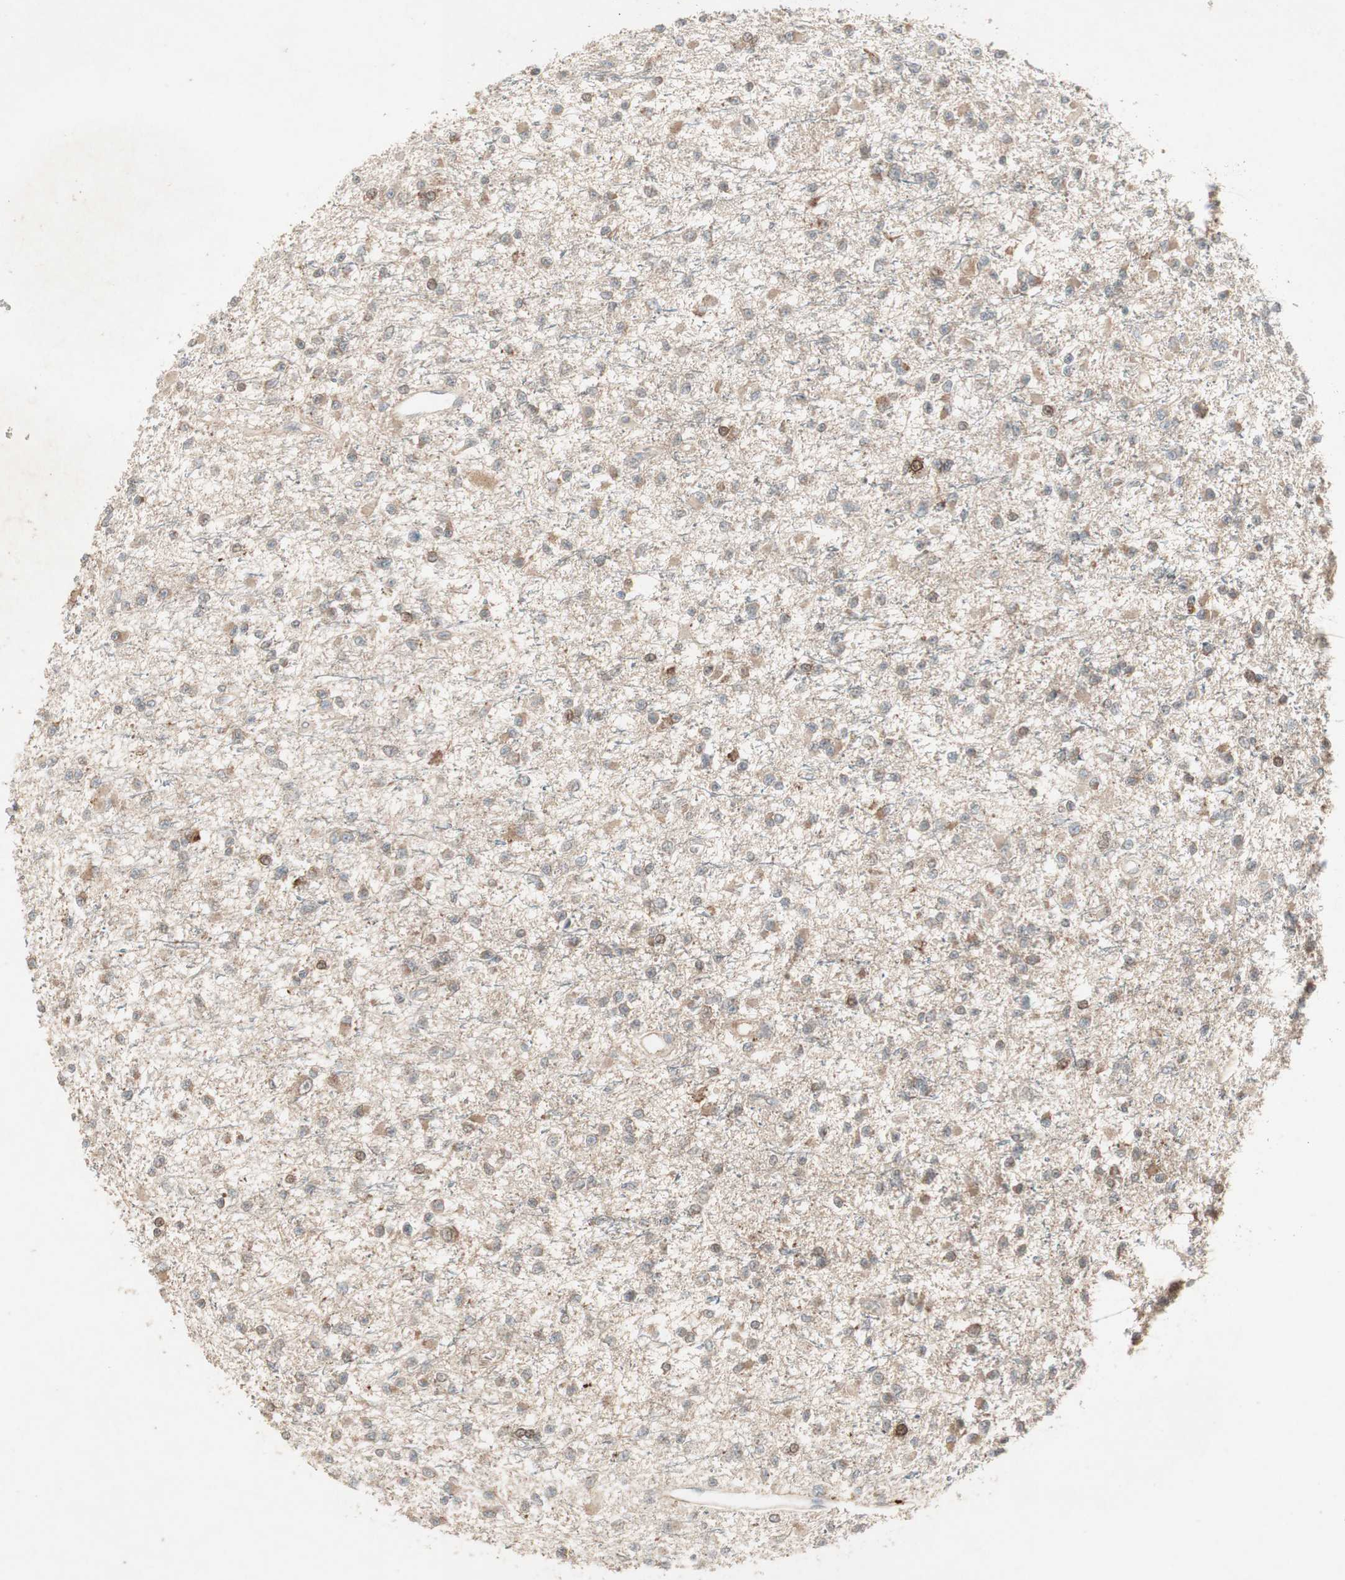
{"staining": {"intensity": "weak", "quantity": "25%-75%", "location": "cytoplasmic/membranous"}, "tissue": "glioma", "cell_type": "Tumor cells", "image_type": "cancer", "snomed": [{"axis": "morphology", "description": "Glioma, malignant, Low grade"}, {"axis": "topography", "description": "Brain"}], "caption": "Protein staining exhibits weak cytoplasmic/membranous positivity in about 25%-75% of tumor cells in malignant low-grade glioma.", "gene": "JMJD7-PLA2G4B", "patient": {"sex": "female", "age": 22}}